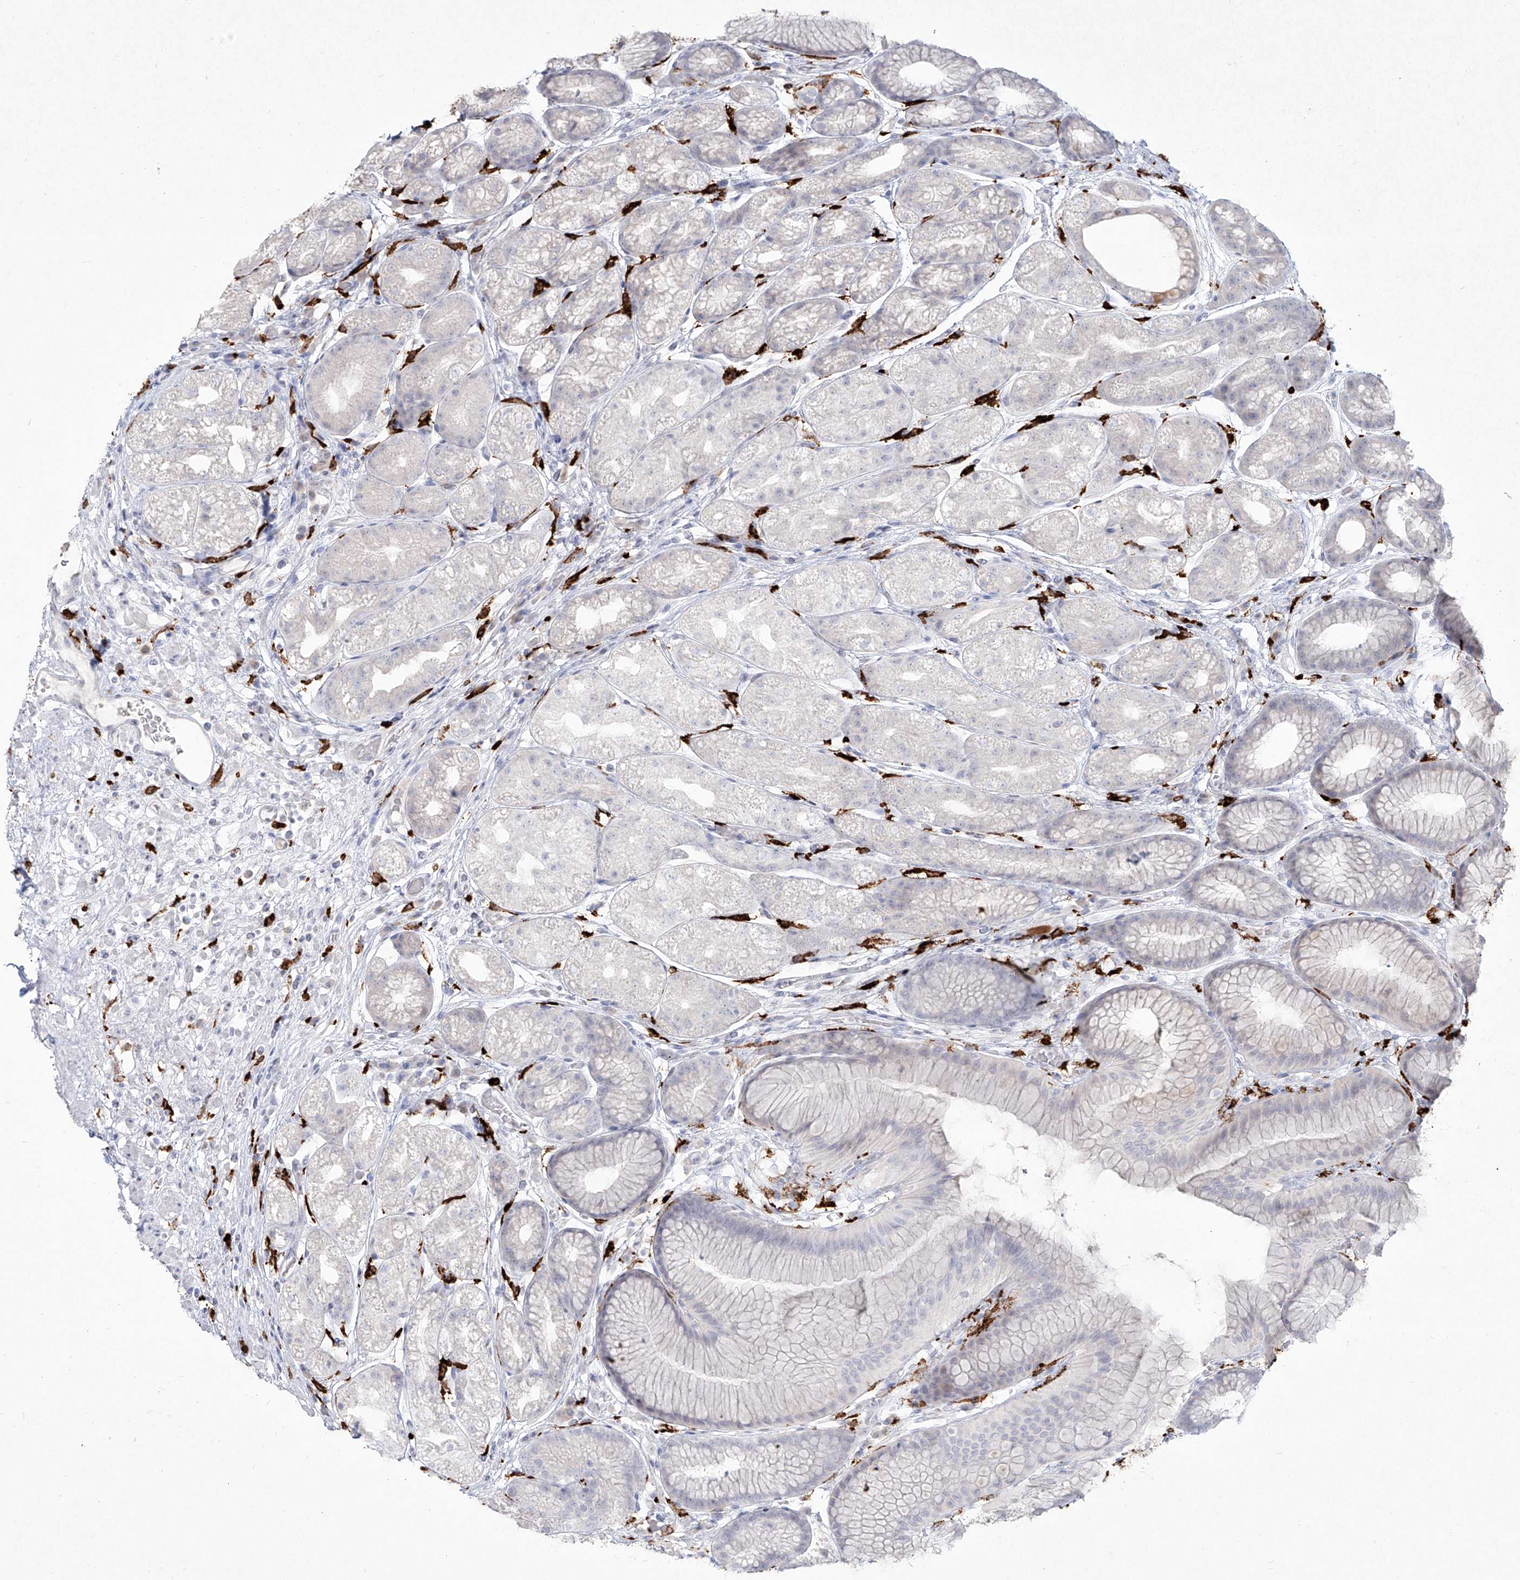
{"staining": {"intensity": "negative", "quantity": "none", "location": "none"}, "tissue": "stomach", "cell_type": "Glandular cells", "image_type": "normal", "snomed": [{"axis": "morphology", "description": "Normal tissue, NOS"}, {"axis": "topography", "description": "Stomach"}], "caption": "Immunohistochemistry histopathology image of benign stomach: stomach stained with DAB shows no significant protein positivity in glandular cells.", "gene": "CD209", "patient": {"sex": "male", "age": 57}}